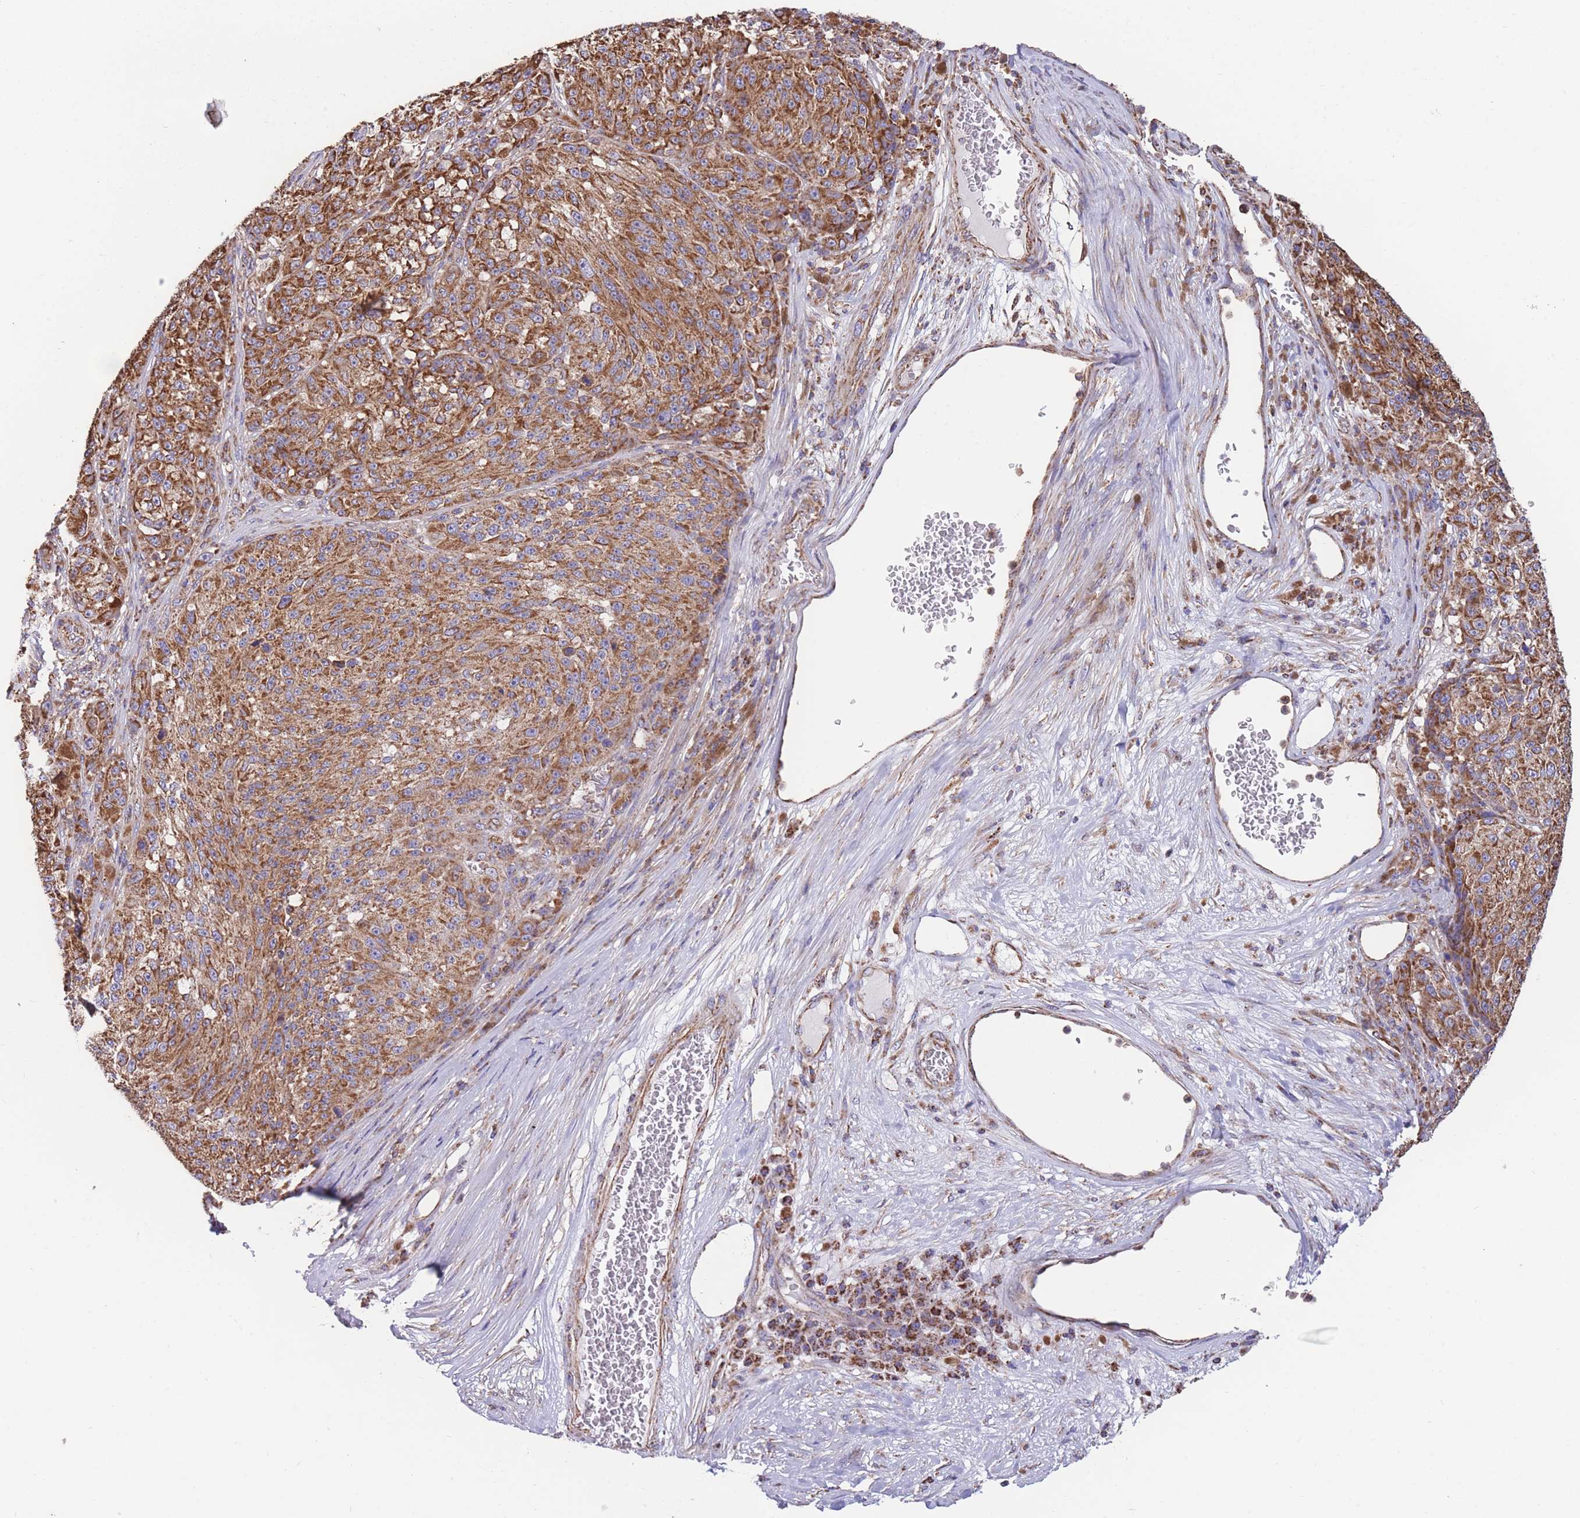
{"staining": {"intensity": "strong", "quantity": ">75%", "location": "cytoplasmic/membranous"}, "tissue": "melanoma", "cell_type": "Tumor cells", "image_type": "cancer", "snomed": [{"axis": "morphology", "description": "Malignant melanoma, NOS"}, {"axis": "topography", "description": "Skin"}], "caption": "Human melanoma stained with a brown dye shows strong cytoplasmic/membranous positive expression in about >75% of tumor cells.", "gene": "FKBP8", "patient": {"sex": "male", "age": 53}}